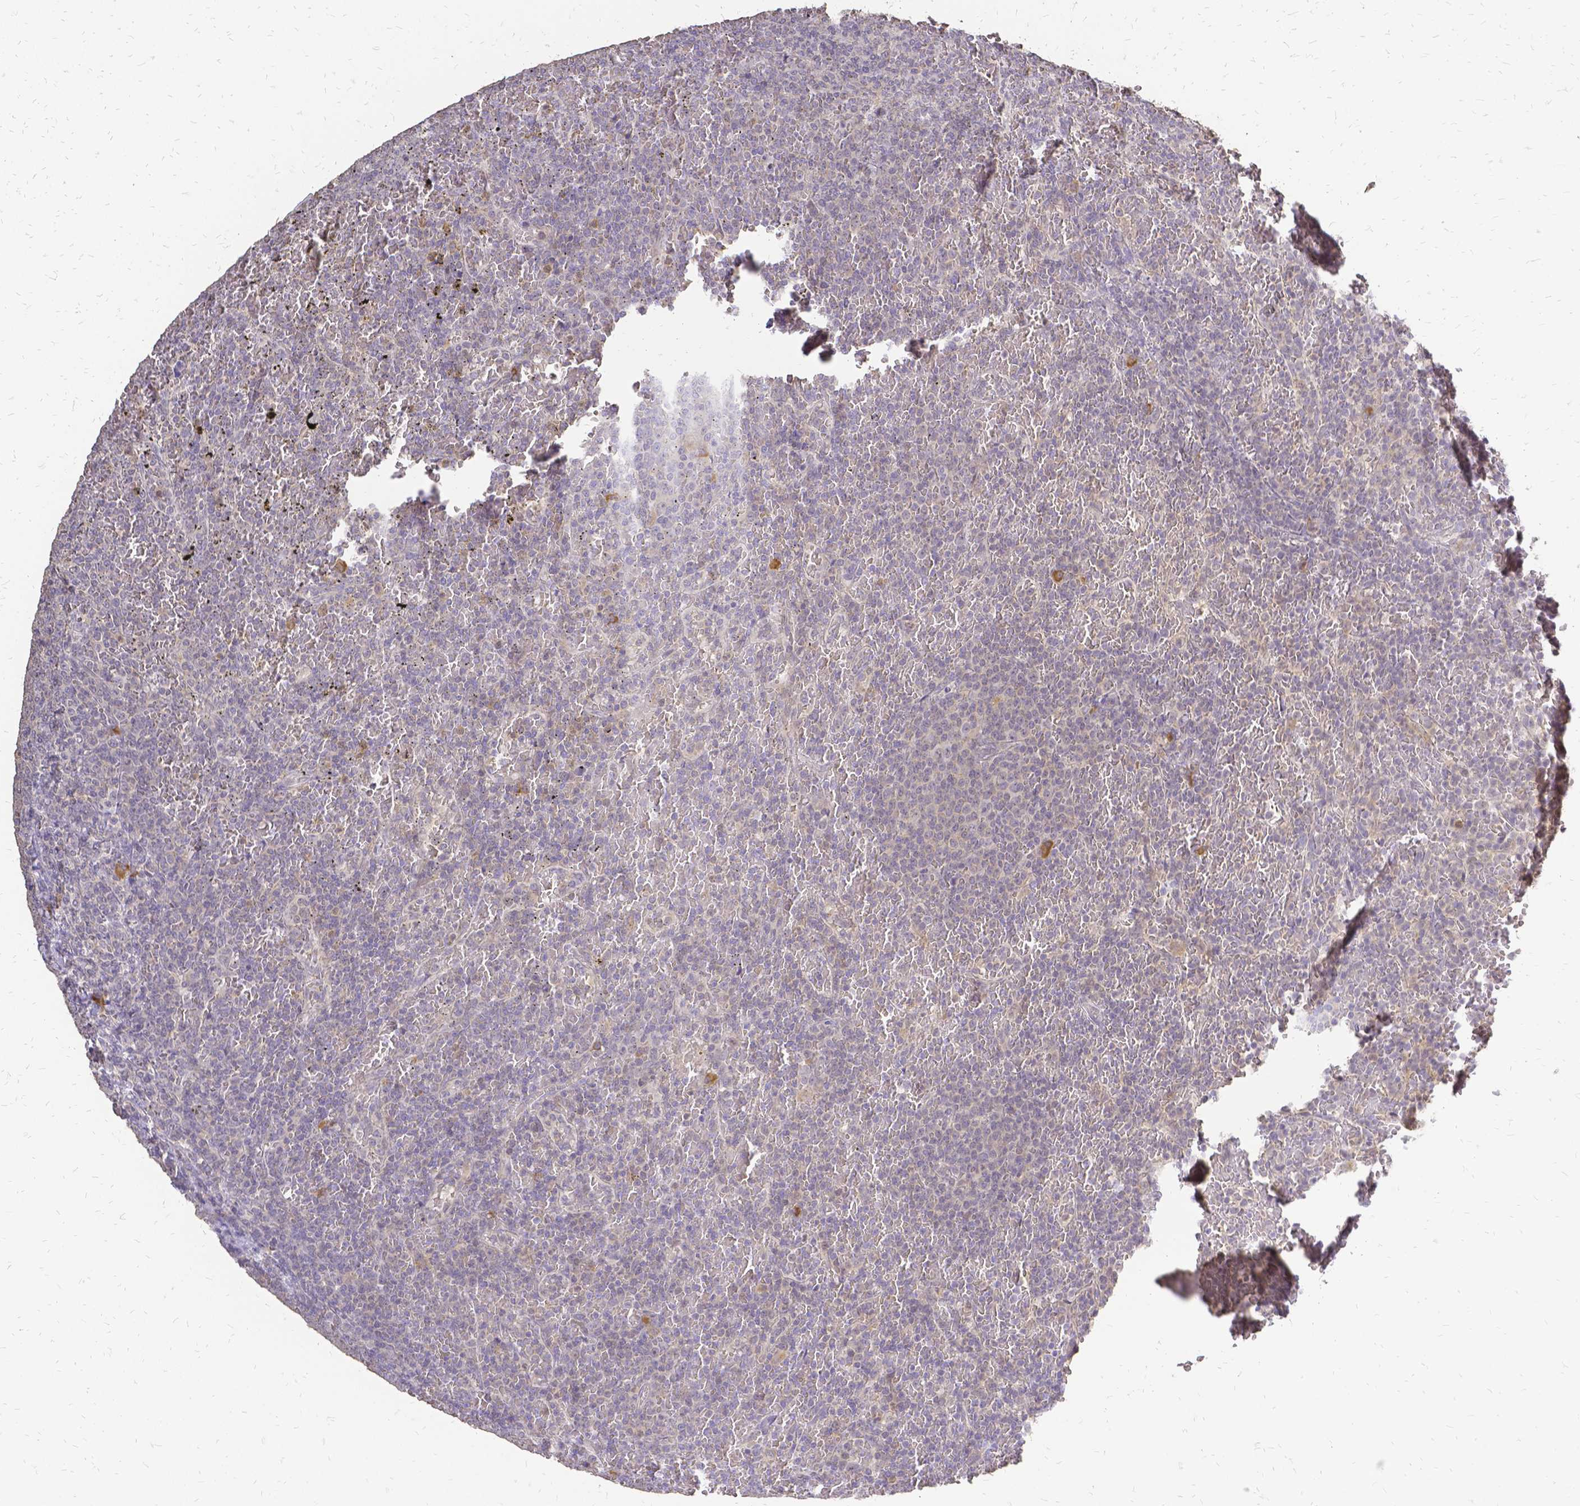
{"staining": {"intensity": "negative", "quantity": "none", "location": "none"}, "tissue": "lymphoma", "cell_type": "Tumor cells", "image_type": "cancer", "snomed": [{"axis": "morphology", "description": "Malignant lymphoma, non-Hodgkin's type, Low grade"}, {"axis": "topography", "description": "Spleen"}], "caption": "Human lymphoma stained for a protein using immunohistochemistry (IHC) displays no positivity in tumor cells.", "gene": "CIB1", "patient": {"sex": "female", "age": 77}}